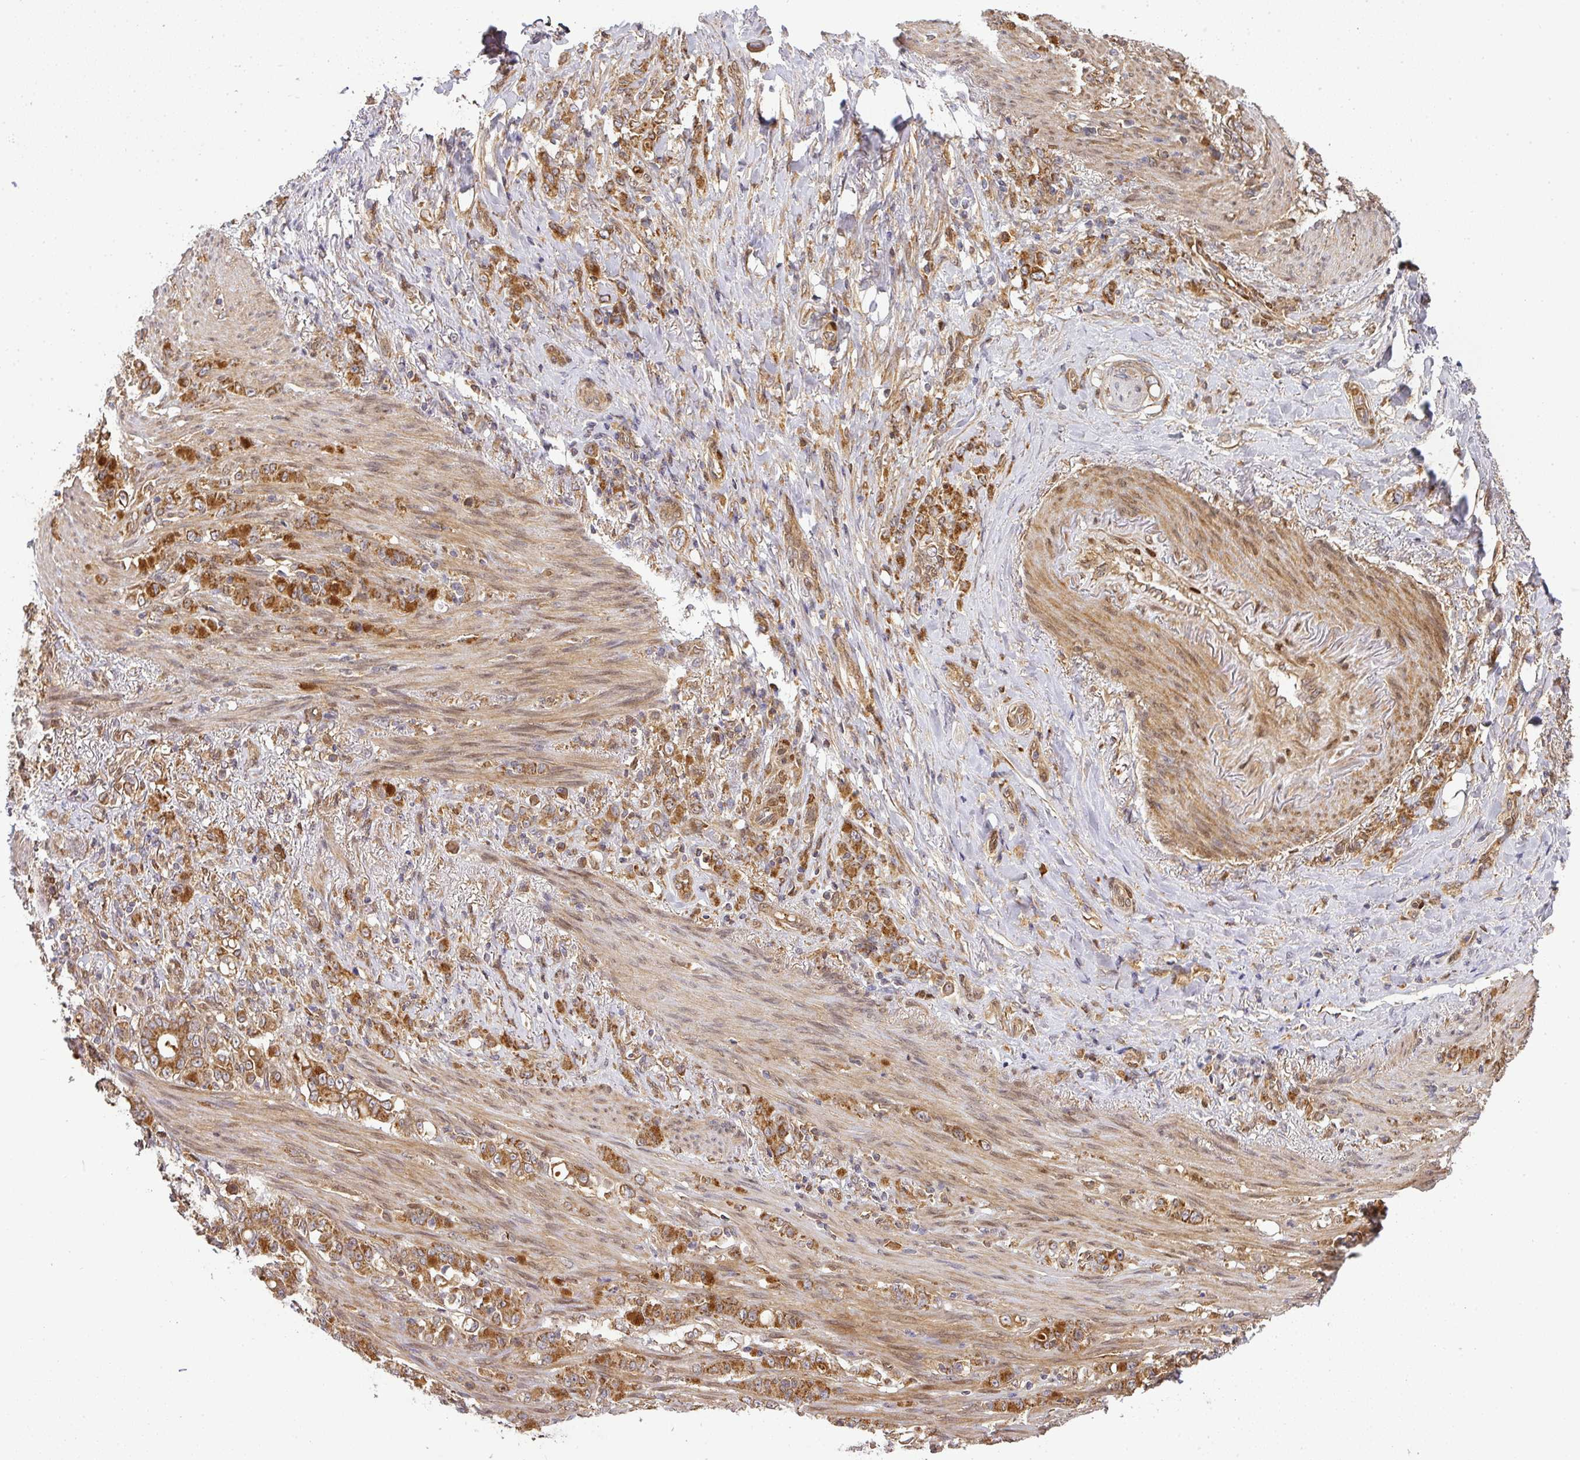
{"staining": {"intensity": "strong", "quantity": ">75%", "location": "cytoplasmic/membranous"}, "tissue": "stomach cancer", "cell_type": "Tumor cells", "image_type": "cancer", "snomed": [{"axis": "morphology", "description": "Adenocarcinoma, NOS"}, {"axis": "topography", "description": "Stomach"}], "caption": "IHC (DAB) staining of human stomach adenocarcinoma displays strong cytoplasmic/membranous protein staining in about >75% of tumor cells.", "gene": "MALSU1", "patient": {"sex": "female", "age": 79}}